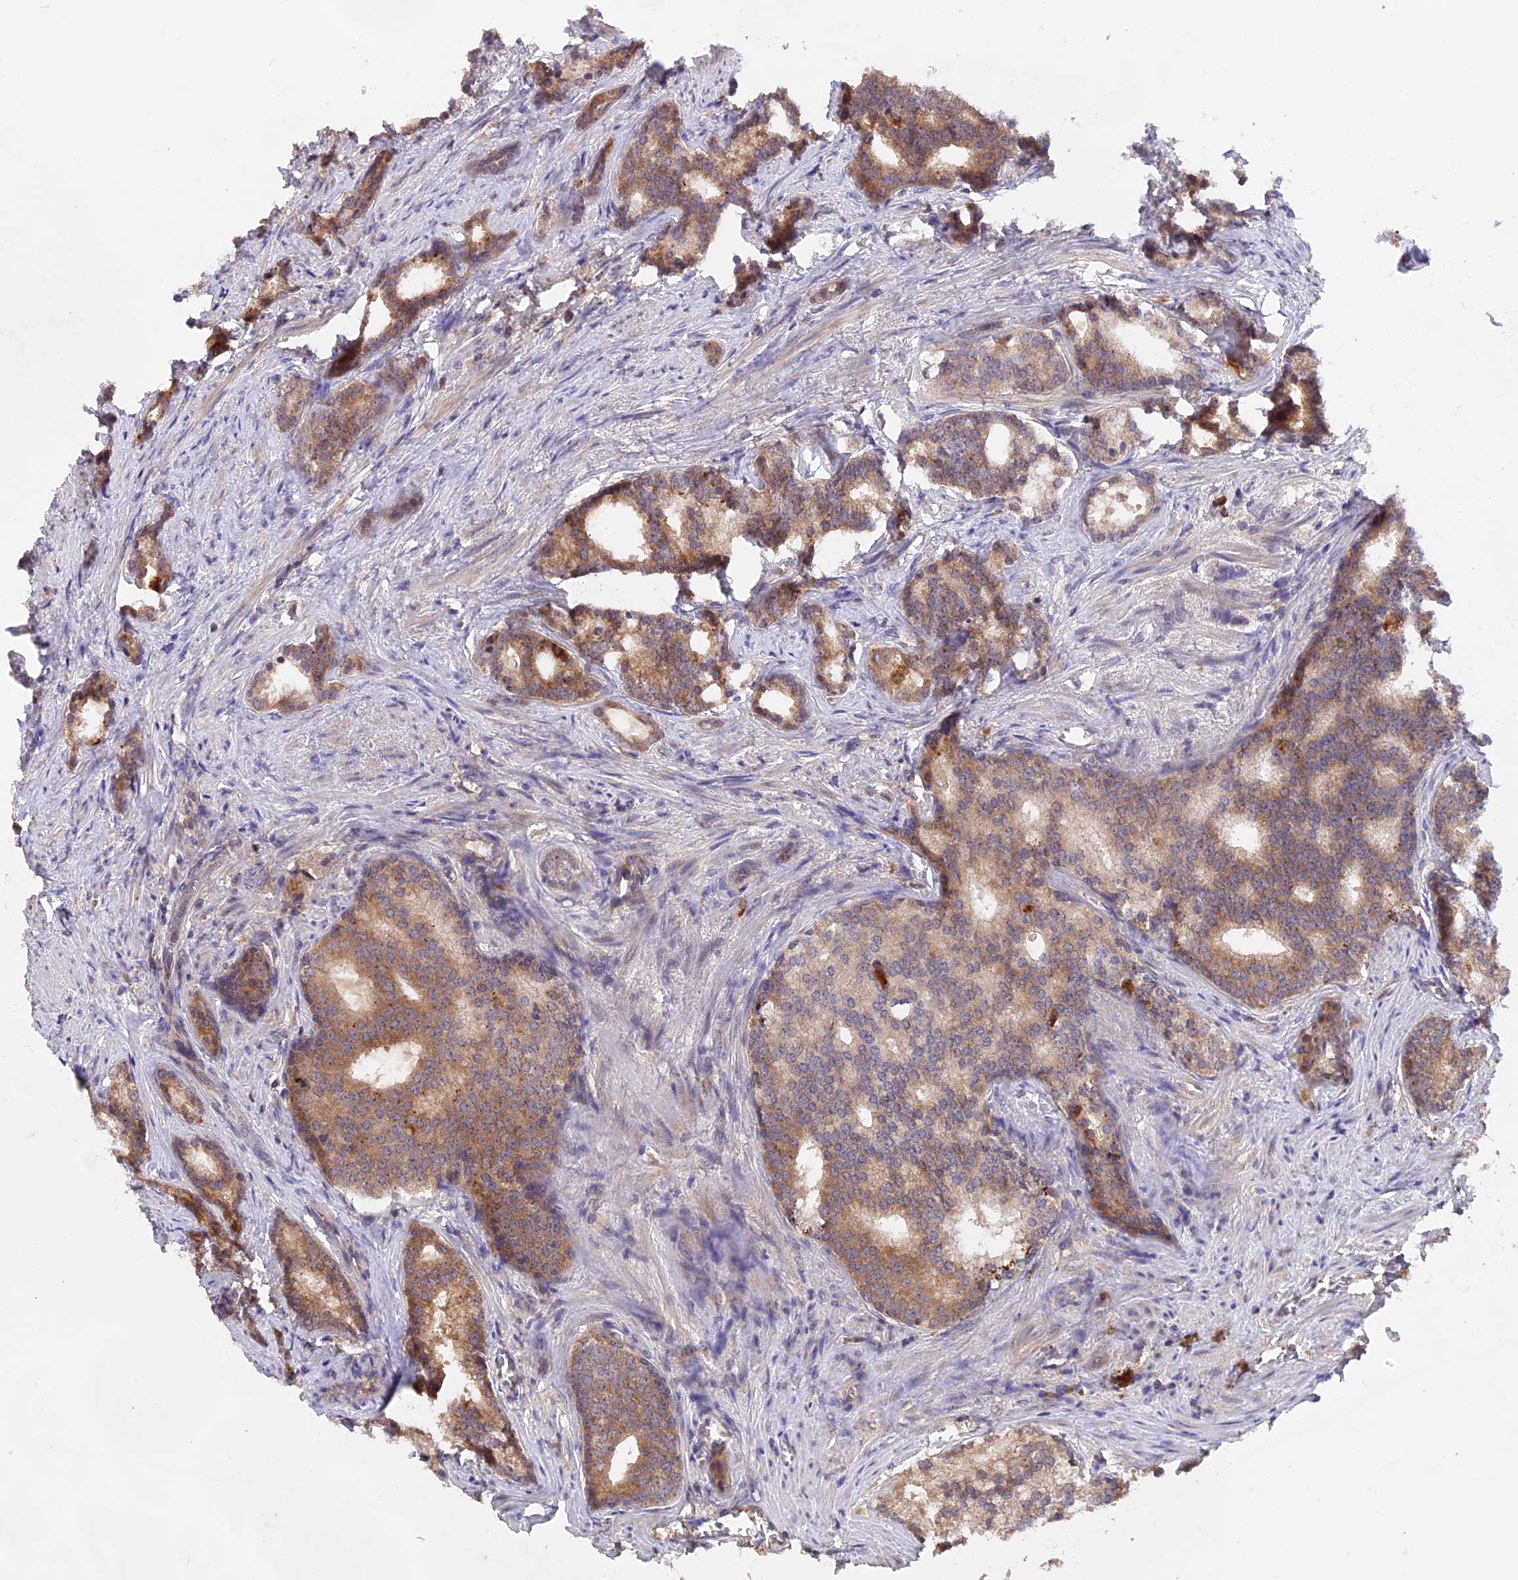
{"staining": {"intensity": "moderate", "quantity": ">75%", "location": "cytoplasmic/membranous"}, "tissue": "prostate cancer", "cell_type": "Tumor cells", "image_type": "cancer", "snomed": [{"axis": "morphology", "description": "Adenocarcinoma, Low grade"}, {"axis": "topography", "description": "Prostate"}], "caption": "A brown stain labels moderate cytoplasmic/membranous expression of a protein in human prostate cancer (adenocarcinoma (low-grade)) tumor cells. The staining is performed using DAB (3,3'-diaminobenzidine) brown chromogen to label protein expression. The nuclei are counter-stained blue using hematoxylin.", "gene": "MARK4", "patient": {"sex": "male", "age": 71}}